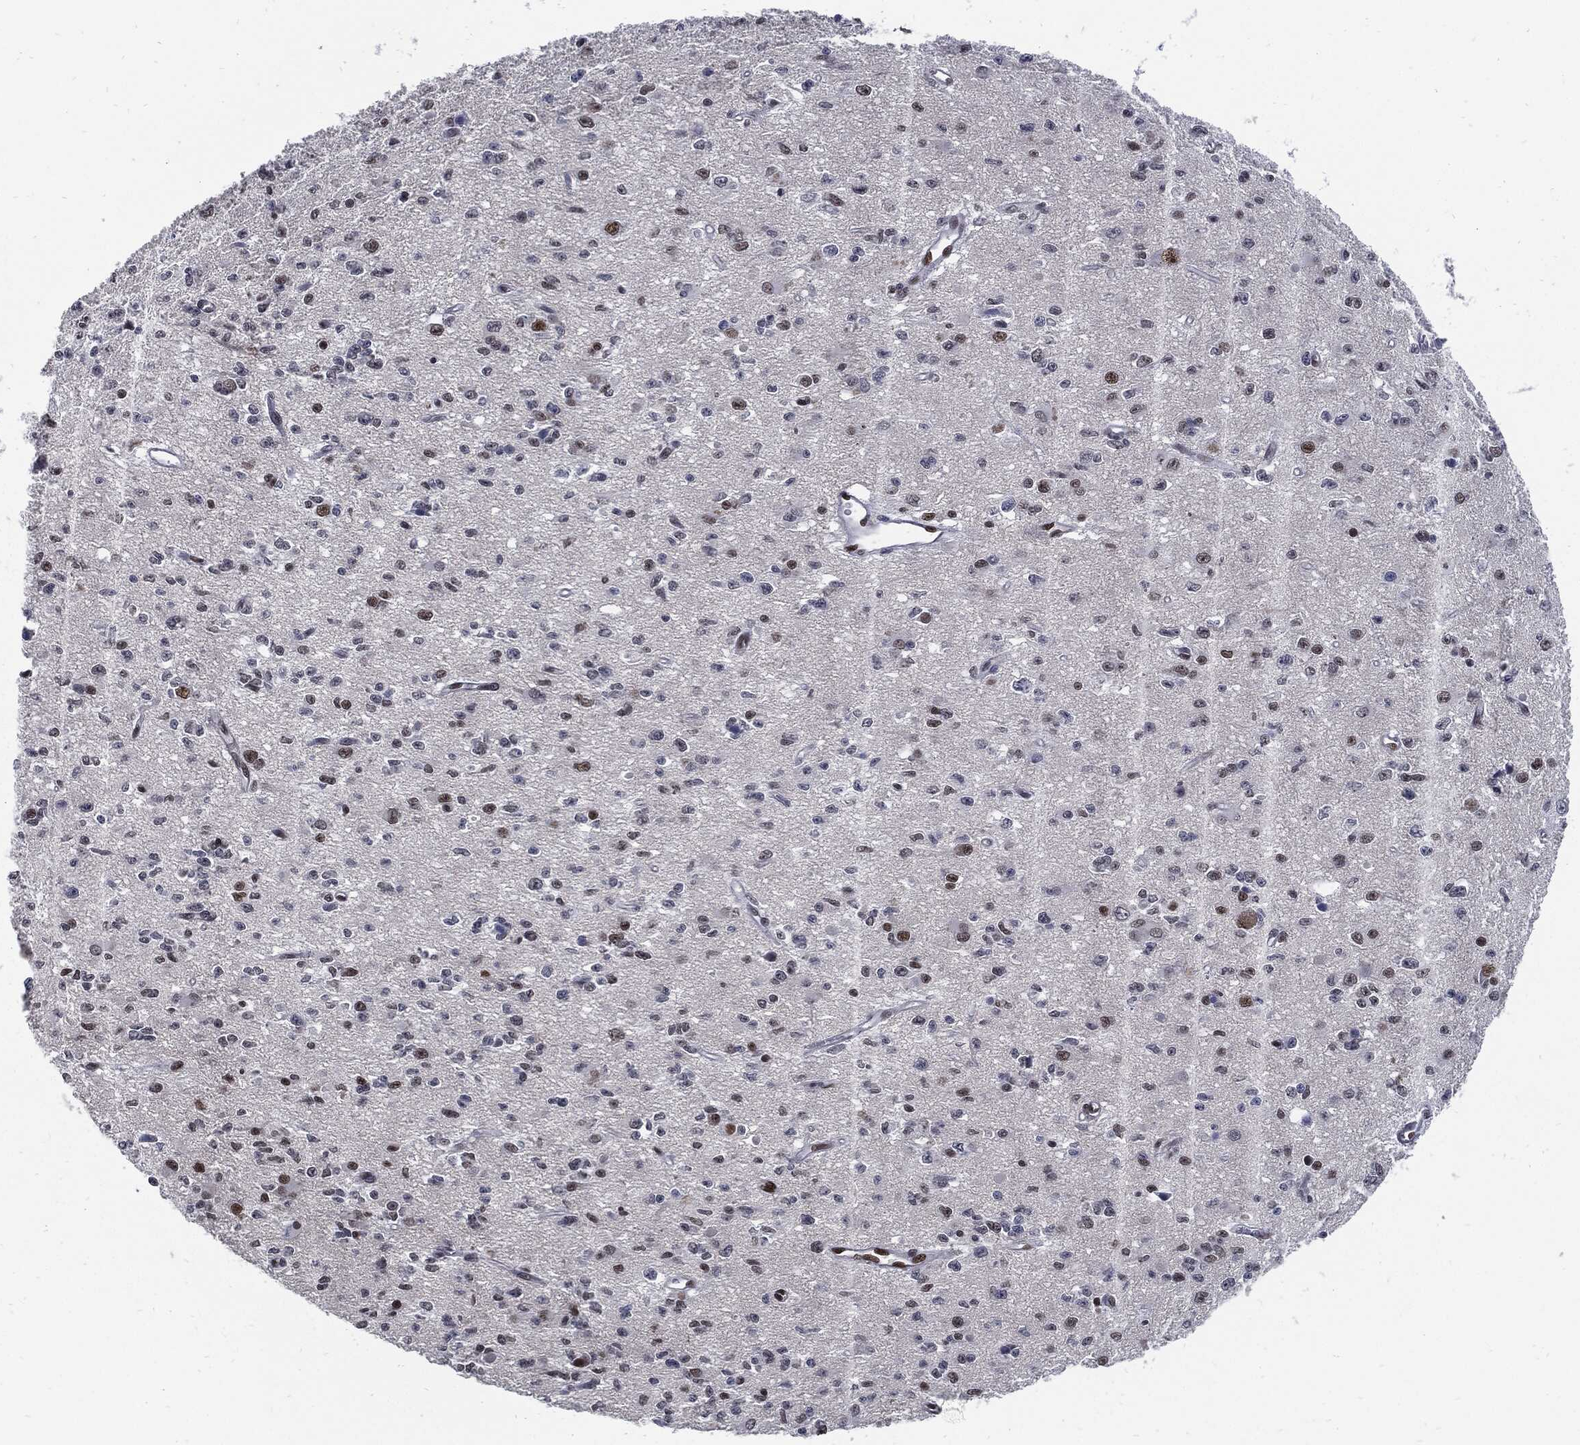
{"staining": {"intensity": "strong", "quantity": "<25%", "location": "nuclear"}, "tissue": "glioma", "cell_type": "Tumor cells", "image_type": "cancer", "snomed": [{"axis": "morphology", "description": "Glioma, malignant, Low grade"}, {"axis": "topography", "description": "Brain"}], "caption": "A high-resolution image shows immunohistochemistry staining of low-grade glioma (malignant), which exhibits strong nuclear expression in about <25% of tumor cells.", "gene": "NBN", "patient": {"sex": "female", "age": 45}}